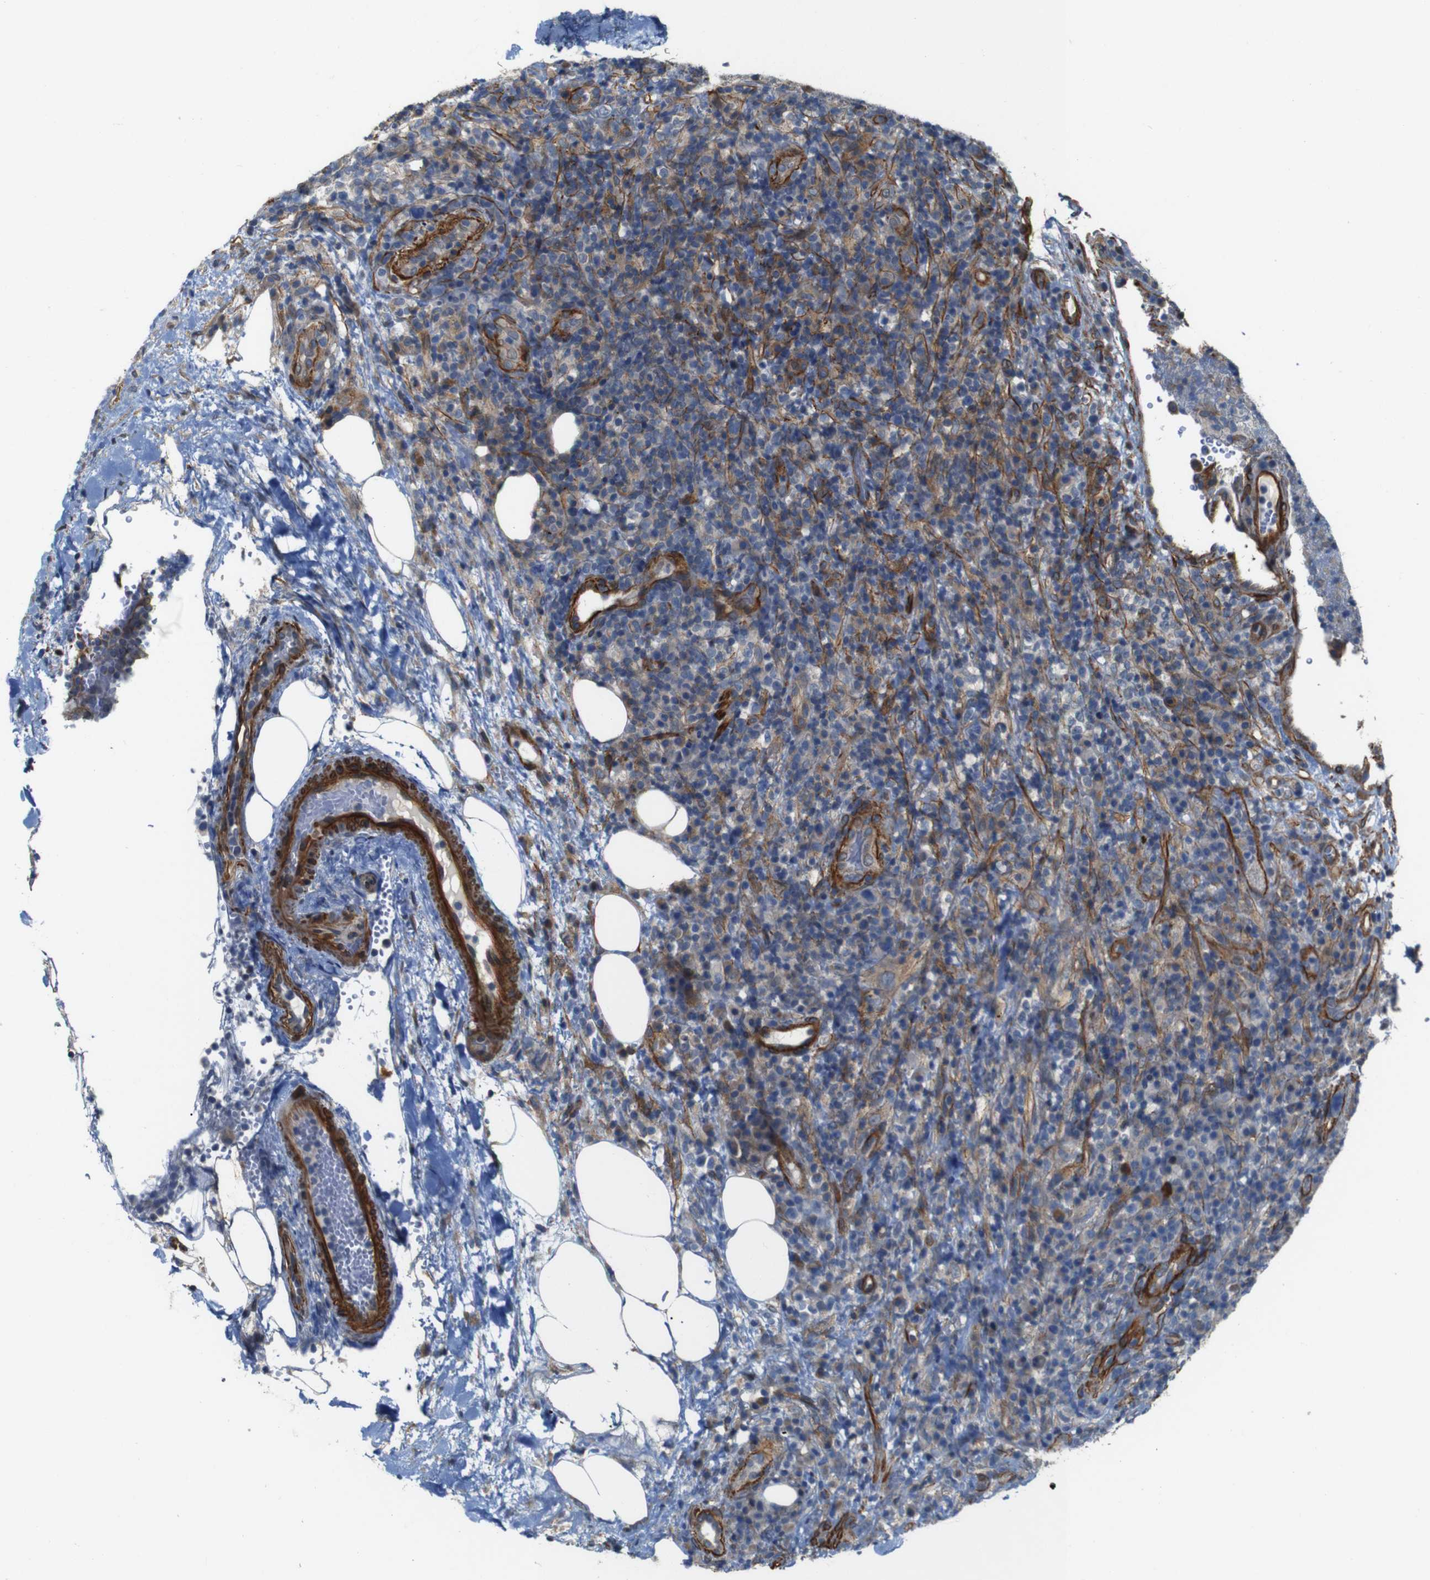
{"staining": {"intensity": "weak", "quantity": "<25%", "location": "cytoplasmic/membranous"}, "tissue": "lymphoma", "cell_type": "Tumor cells", "image_type": "cancer", "snomed": [{"axis": "morphology", "description": "Malignant lymphoma, non-Hodgkin's type, High grade"}, {"axis": "topography", "description": "Lymph node"}], "caption": "DAB (3,3'-diaminobenzidine) immunohistochemical staining of human lymphoma shows no significant expression in tumor cells.", "gene": "GGT7", "patient": {"sex": "female", "age": 76}}